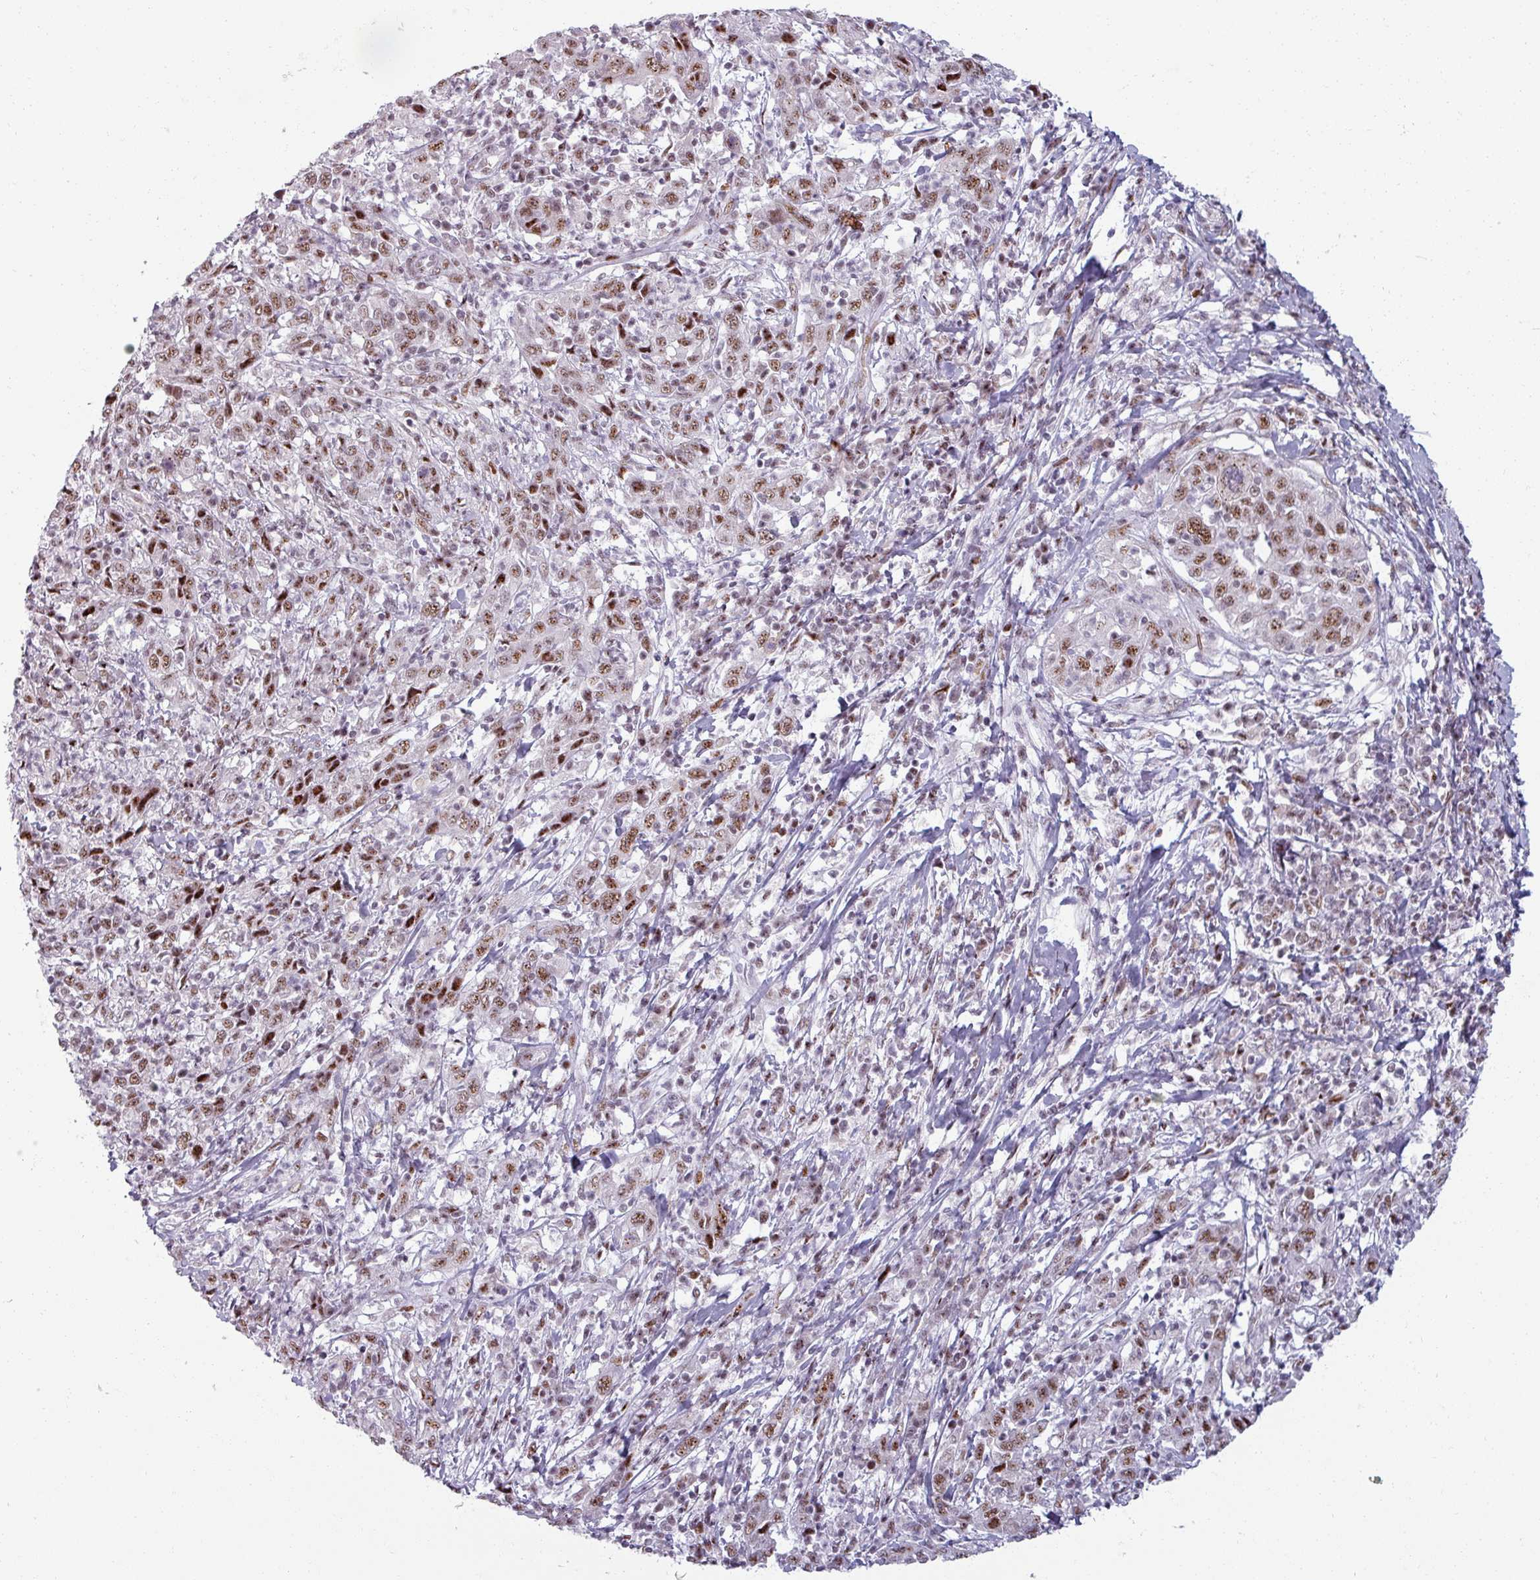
{"staining": {"intensity": "moderate", "quantity": ">75%", "location": "nuclear"}, "tissue": "cervical cancer", "cell_type": "Tumor cells", "image_type": "cancer", "snomed": [{"axis": "morphology", "description": "Squamous cell carcinoma, NOS"}, {"axis": "topography", "description": "Cervix"}], "caption": "Cervical squamous cell carcinoma stained for a protein displays moderate nuclear positivity in tumor cells. Nuclei are stained in blue.", "gene": "NCOR1", "patient": {"sex": "female", "age": 46}}